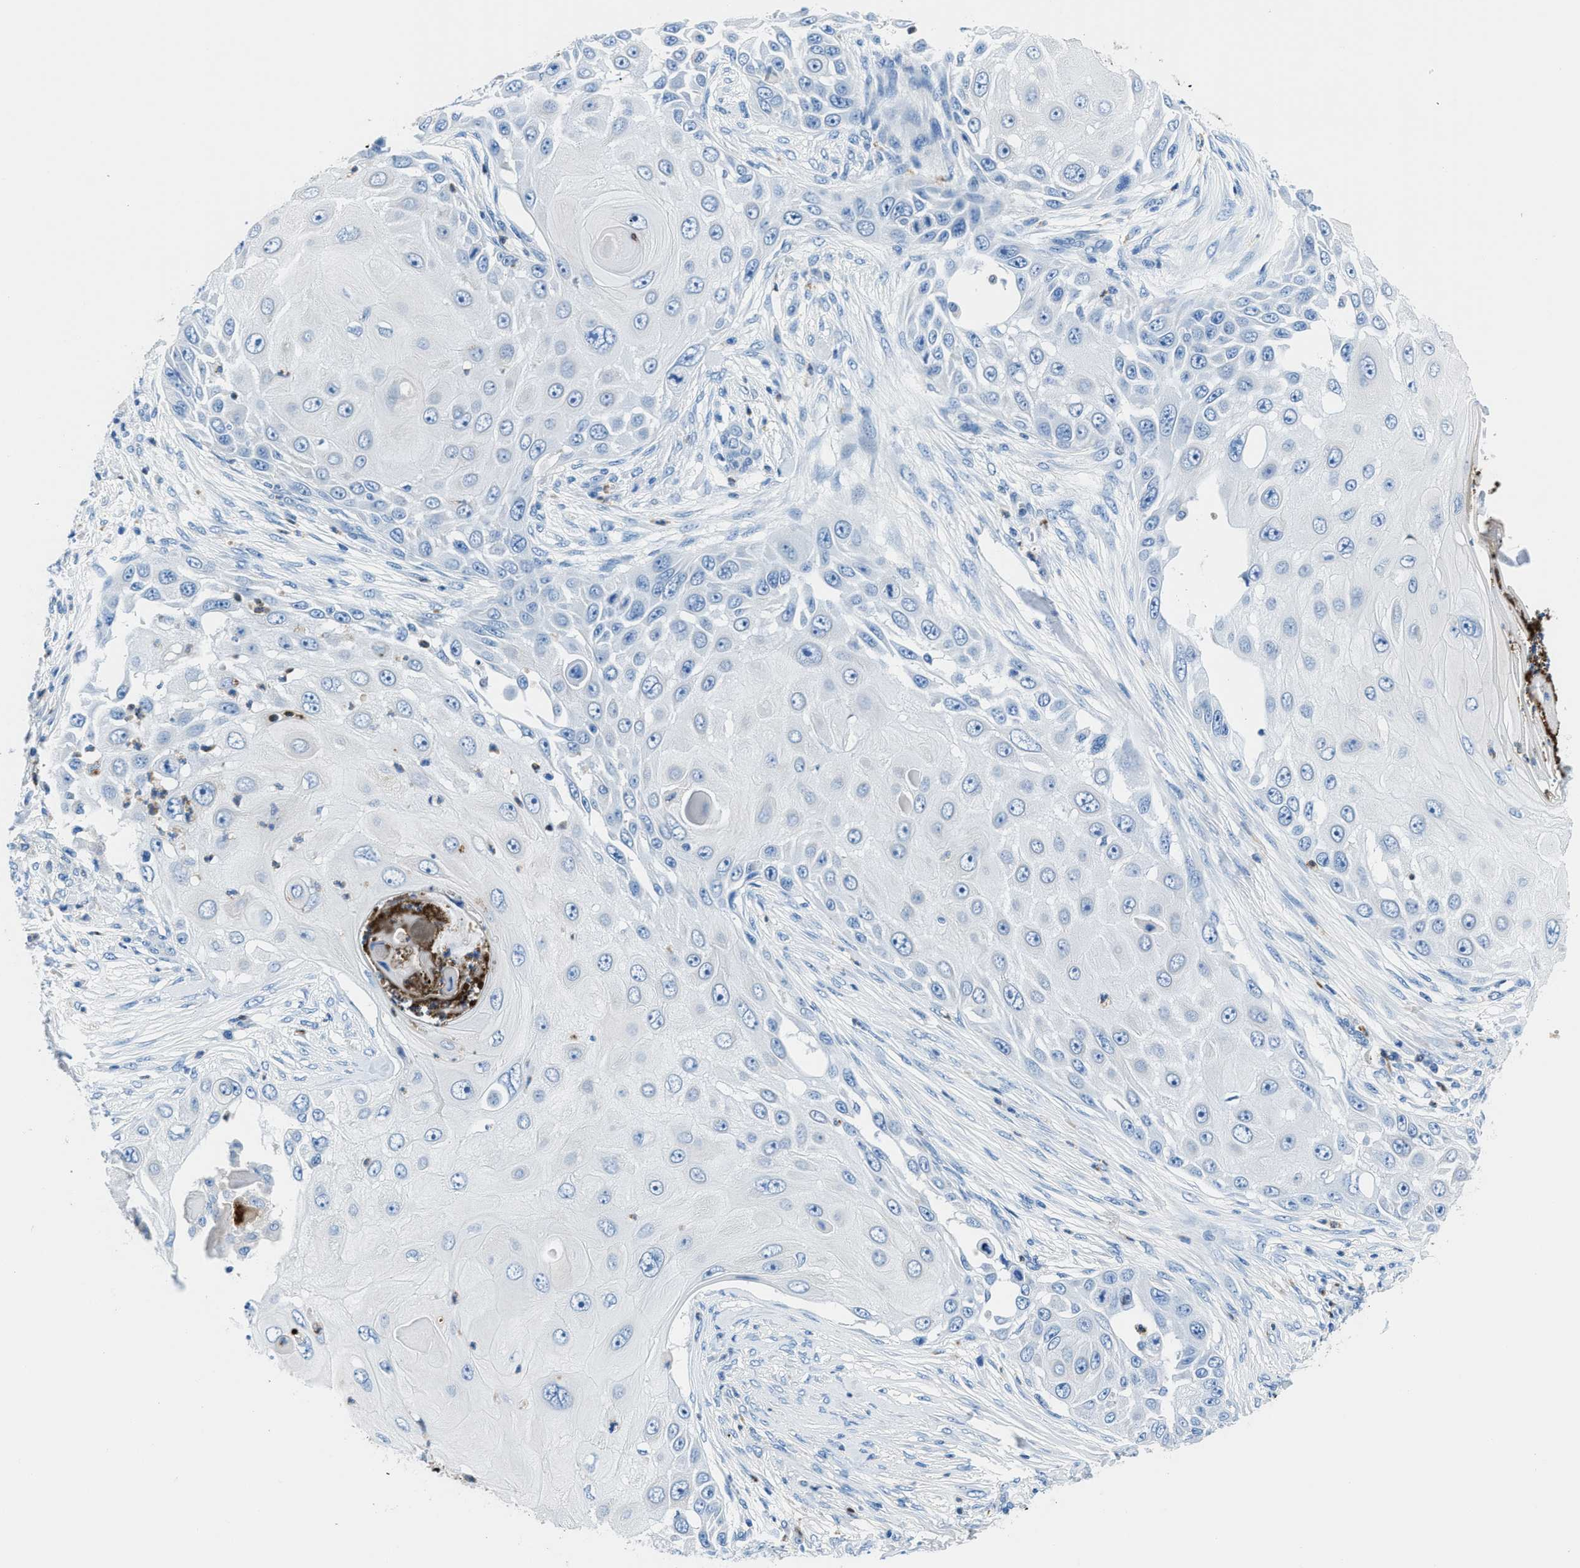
{"staining": {"intensity": "negative", "quantity": "none", "location": "none"}, "tissue": "skin cancer", "cell_type": "Tumor cells", "image_type": "cancer", "snomed": [{"axis": "morphology", "description": "Squamous cell carcinoma, NOS"}, {"axis": "topography", "description": "Skin"}], "caption": "This histopathology image is of skin cancer (squamous cell carcinoma) stained with immunohistochemistry (IHC) to label a protein in brown with the nuclei are counter-stained blue. There is no expression in tumor cells.", "gene": "NEB", "patient": {"sex": "female", "age": 44}}